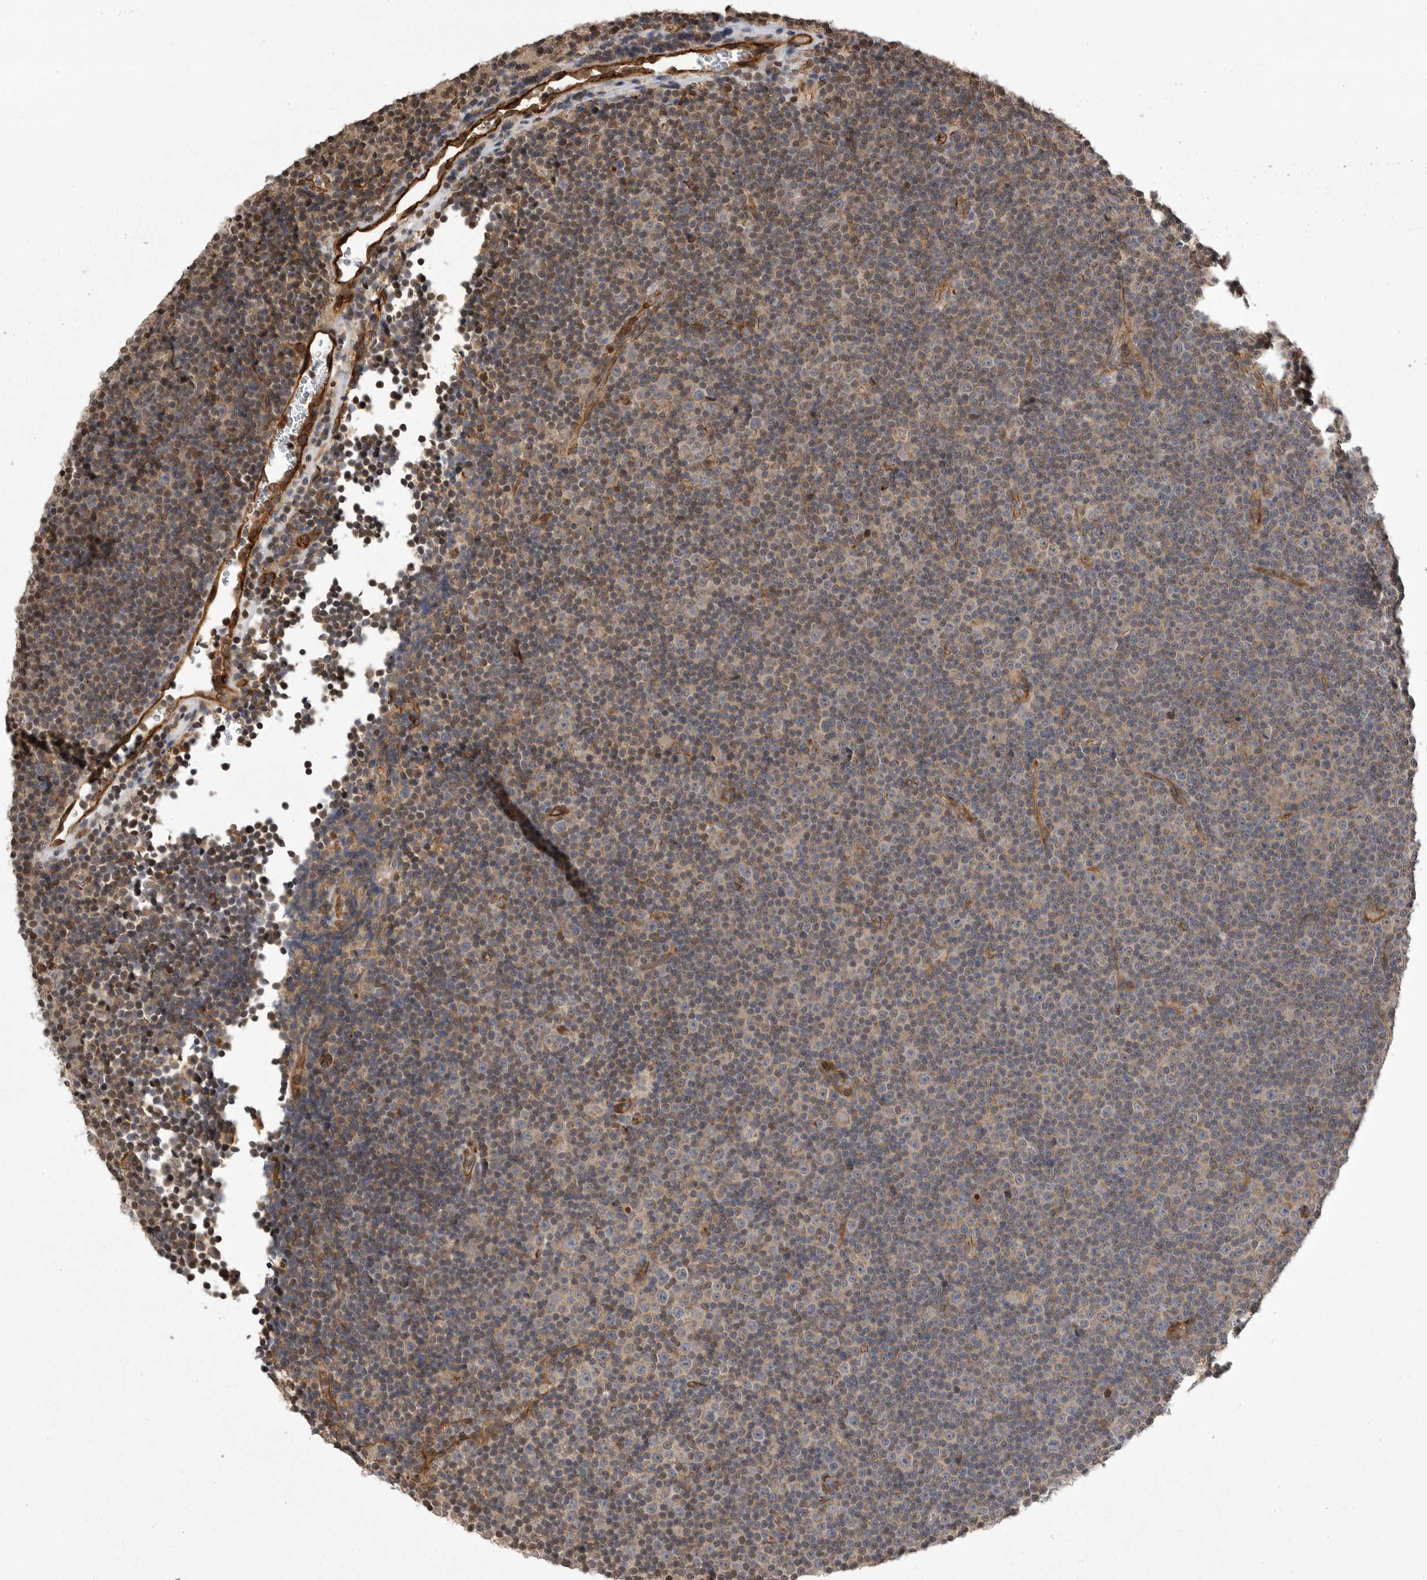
{"staining": {"intensity": "negative", "quantity": "none", "location": "none"}, "tissue": "lymphoma", "cell_type": "Tumor cells", "image_type": "cancer", "snomed": [{"axis": "morphology", "description": "Malignant lymphoma, non-Hodgkin's type, Low grade"}, {"axis": "topography", "description": "Lymph node"}], "caption": "Immunohistochemistry histopathology image of lymphoma stained for a protein (brown), which demonstrates no positivity in tumor cells. The staining was performed using DAB (3,3'-diaminobenzidine) to visualize the protein expression in brown, while the nuclei were stained in blue with hematoxylin (Magnification: 20x).", "gene": "NECTIN1", "patient": {"sex": "female", "age": 67}}